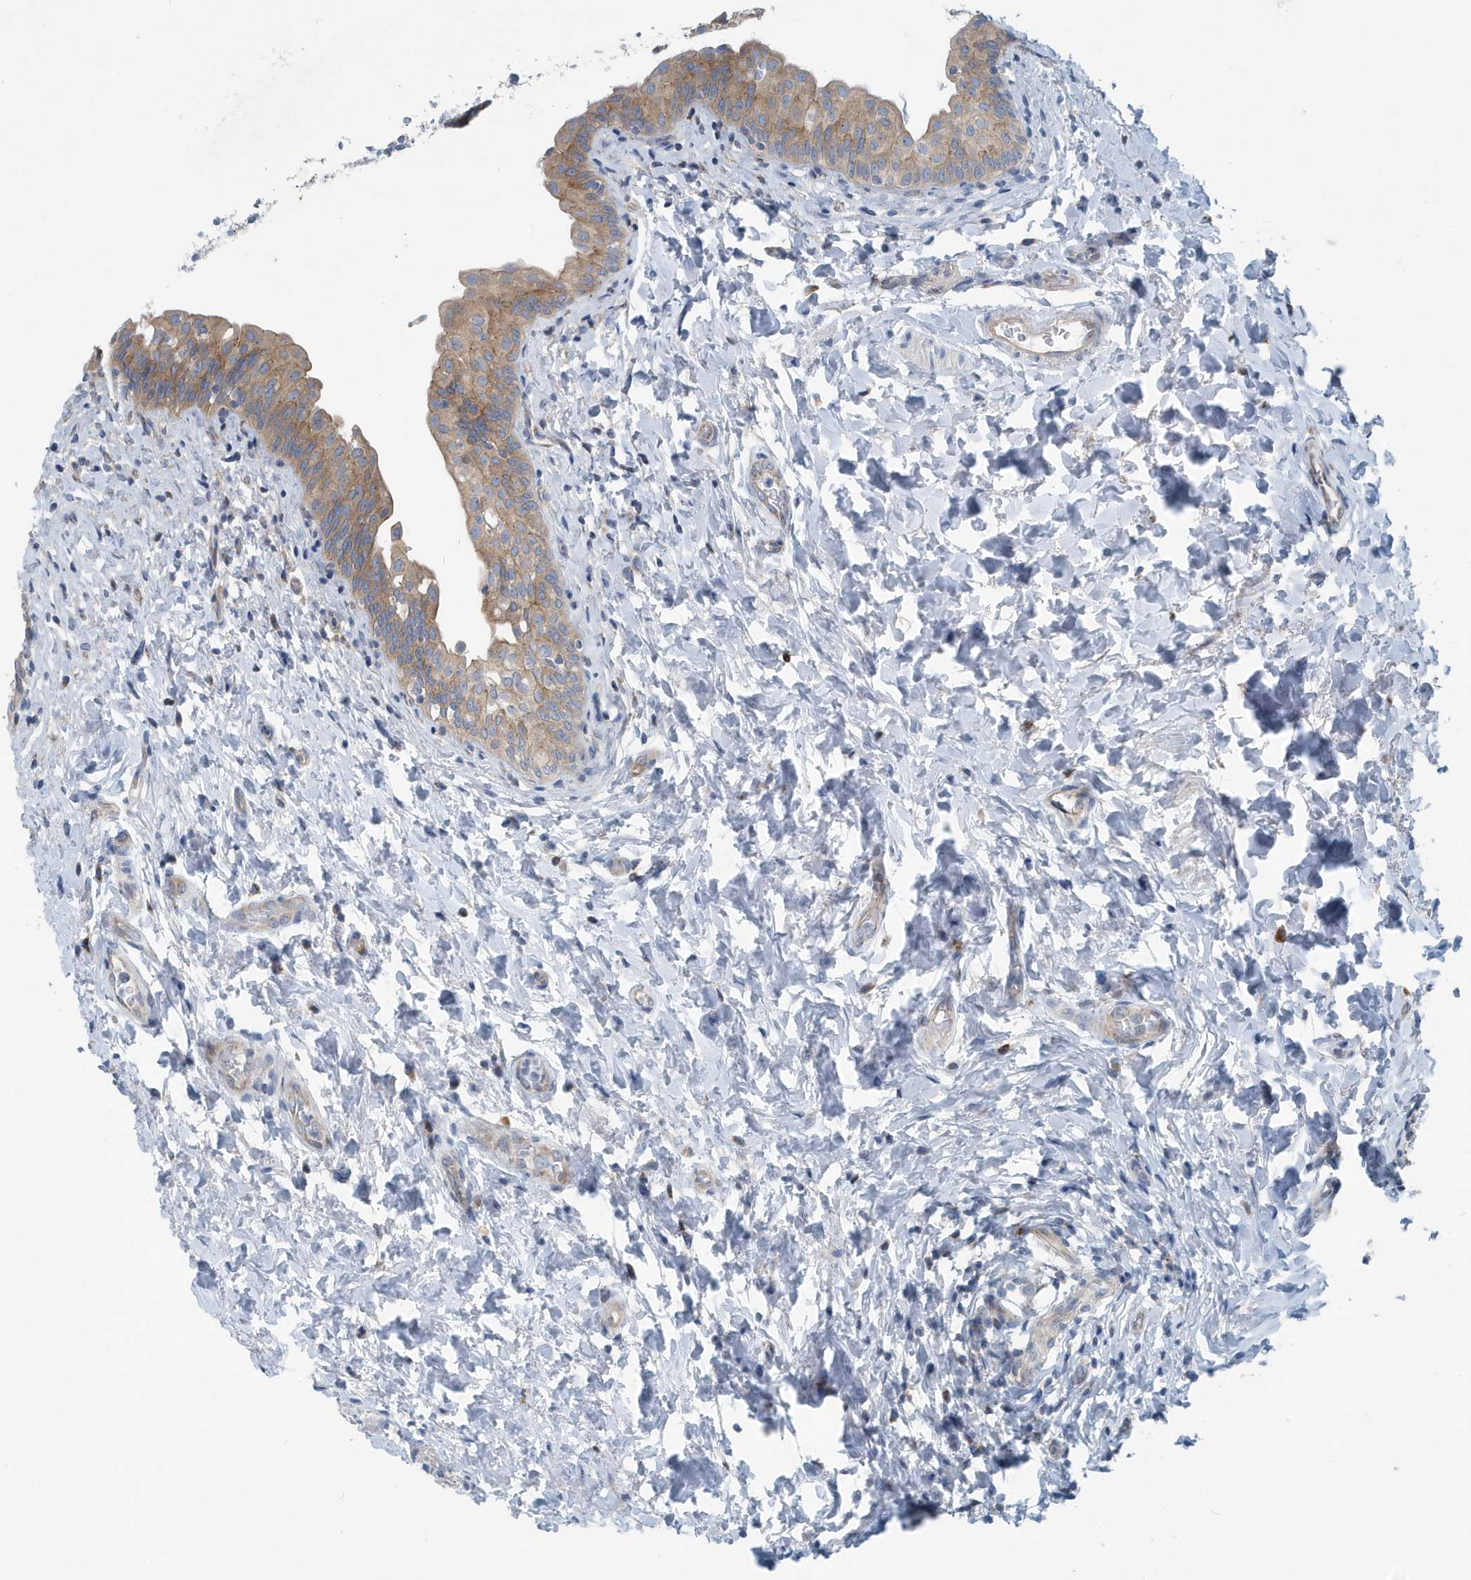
{"staining": {"intensity": "moderate", "quantity": ">75%", "location": "cytoplasmic/membranous"}, "tissue": "urinary bladder", "cell_type": "Urothelial cells", "image_type": "normal", "snomed": [{"axis": "morphology", "description": "Normal tissue, NOS"}, {"axis": "topography", "description": "Urinary bladder"}], "caption": "Immunohistochemistry (IHC) (DAB (3,3'-diaminobenzidine)) staining of benign human urinary bladder exhibits moderate cytoplasmic/membranous protein positivity in about >75% of urothelial cells.", "gene": "PPM1M", "patient": {"sex": "male", "age": 83}}